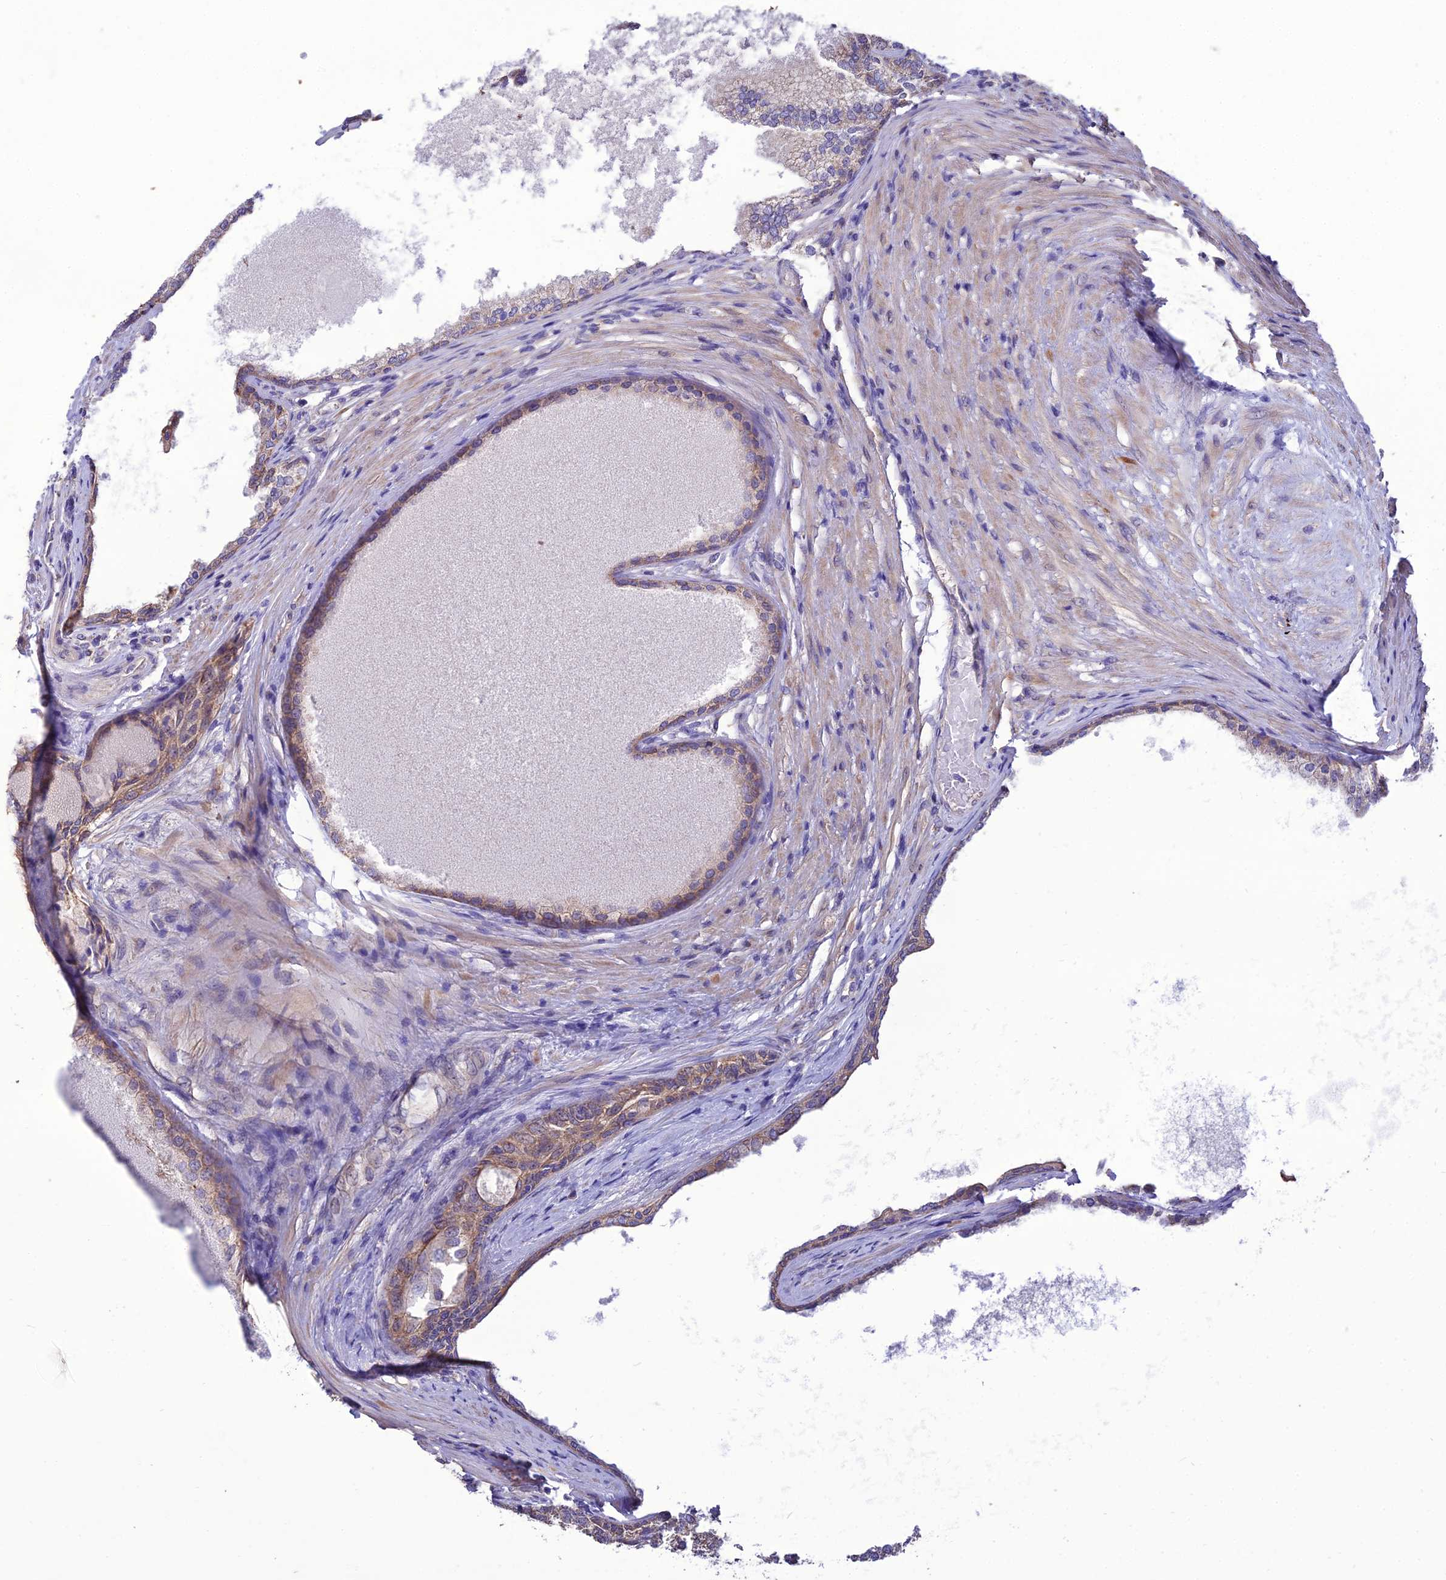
{"staining": {"intensity": "moderate", "quantity": ">75%", "location": "cytoplasmic/membranous"}, "tissue": "prostate", "cell_type": "Glandular cells", "image_type": "normal", "snomed": [{"axis": "morphology", "description": "Normal tissue, NOS"}, {"axis": "topography", "description": "Prostate"}], "caption": "Glandular cells demonstrate medium levels of moderate cytoplasmic/membranous expression in approximately >75% of cells in normal human prostate.", "gene": "HOGA1", "patient": {"sex": "male", "age": 76}}